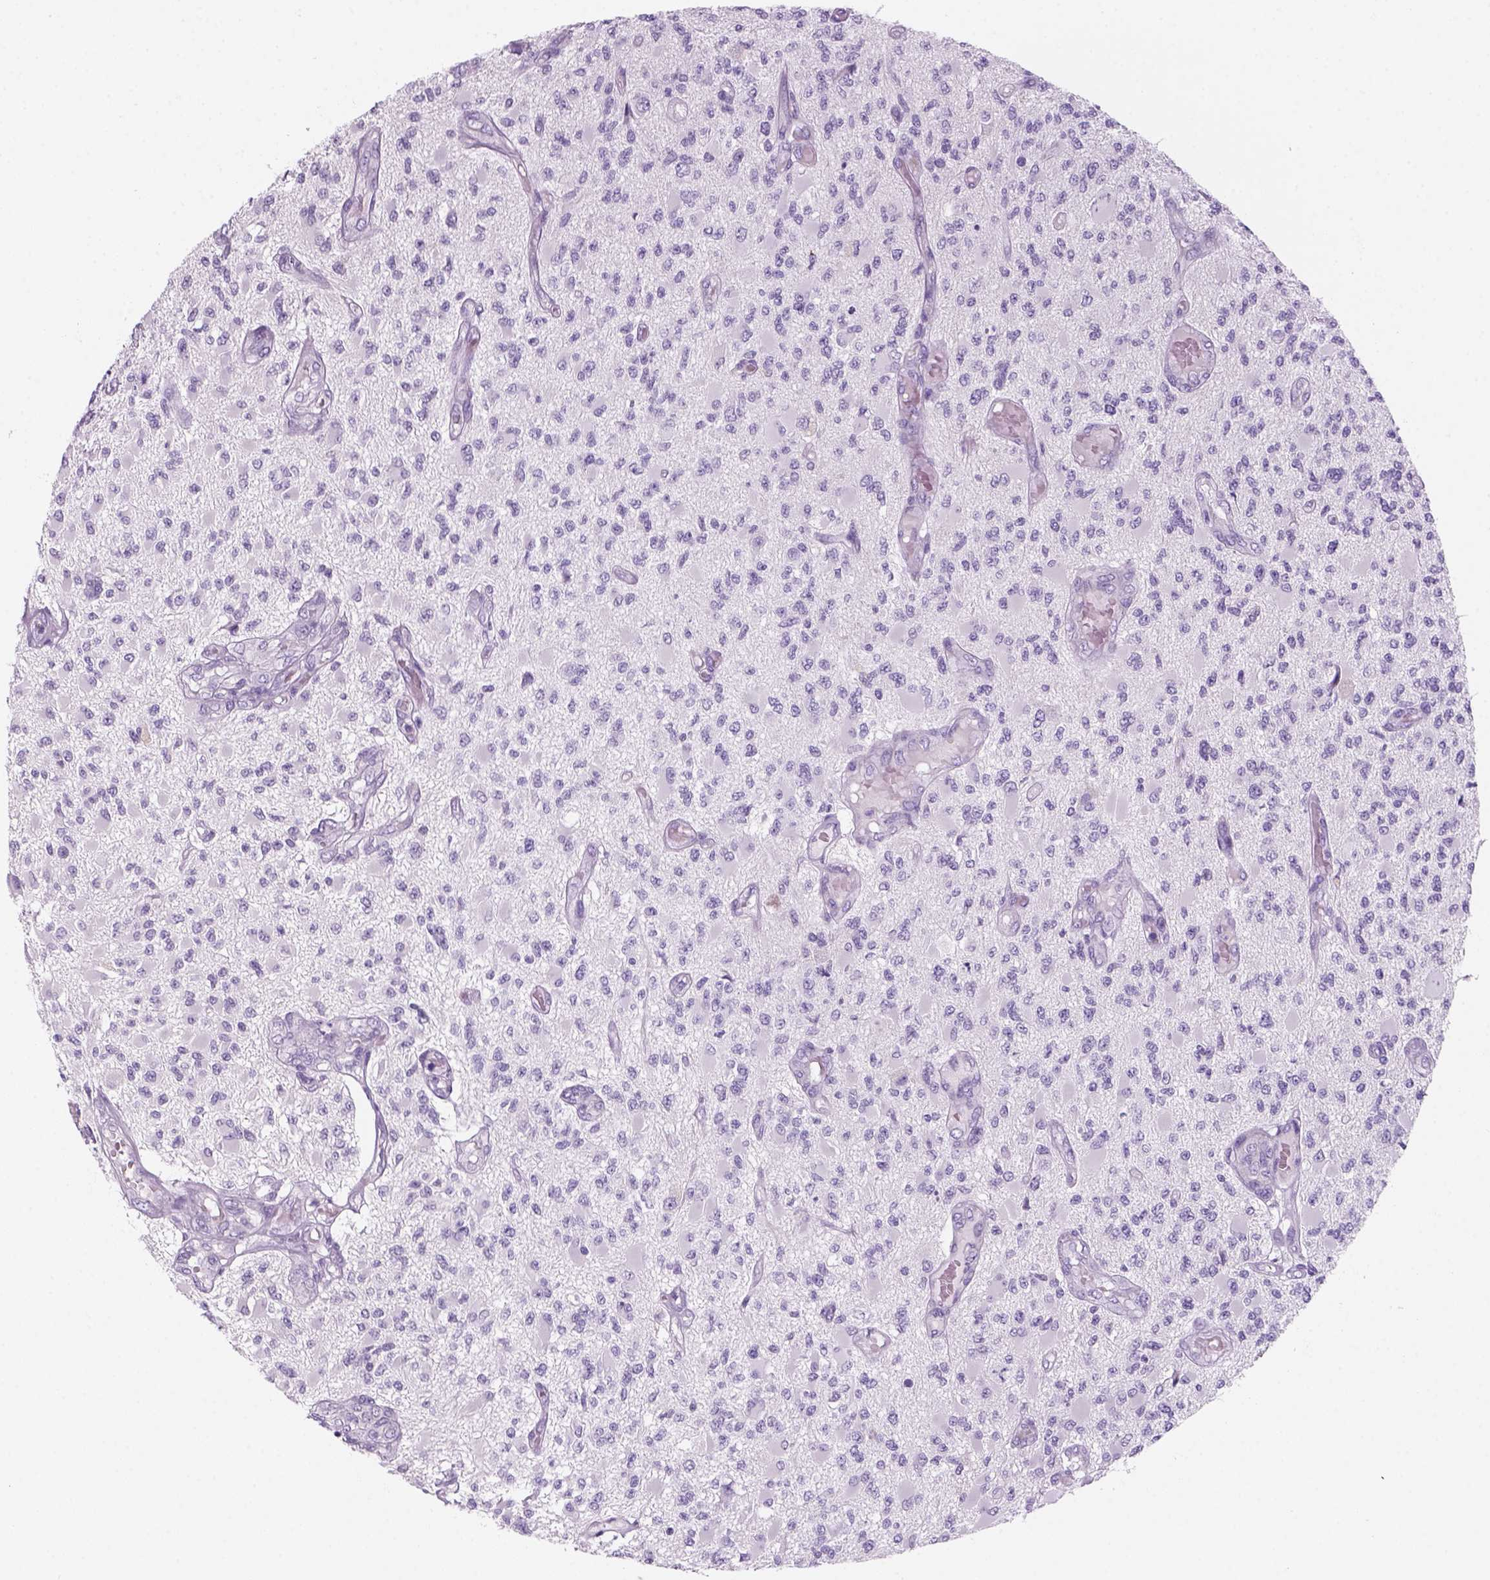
{"staining": {"intensity": "negative", "quantity": "none", "location": "none"}, "tissue": "glioma", "cell_type": "Tumor cells", "image_type": "cancer", "snomed": [{"axis": "morphology", "description": "Glioma, malignant, High grade"}, {"axis": "topography", "description": "Brain"}], "caption": "Tumor cells show no significant protein positivity in glioma.", "gene": "KRTAP11-1", "patient": {"sex": "female", "age": 63}}